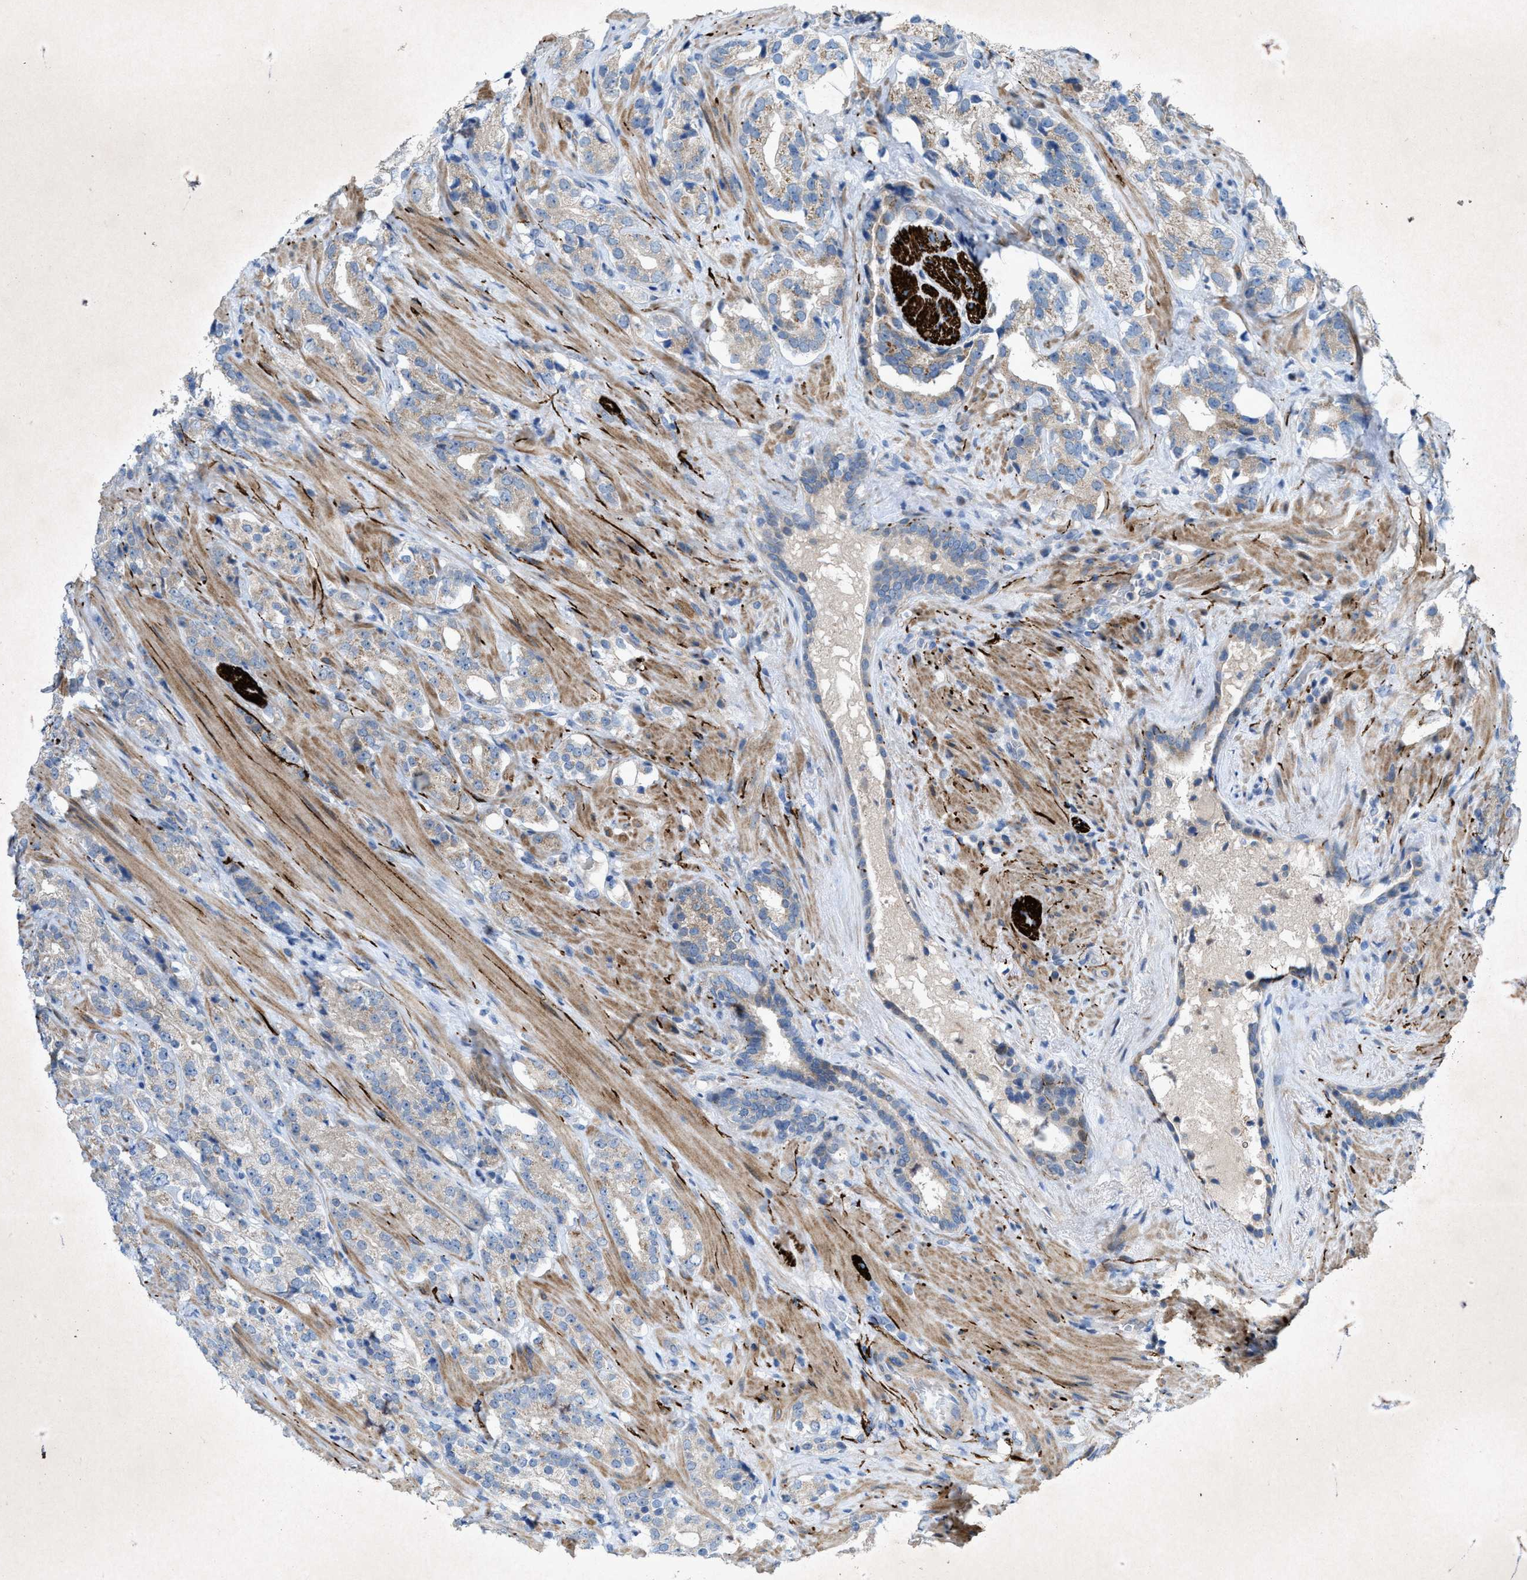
{"staining": {"intensity": "weak", "quantity": "25%-75%", "location": "cytoplasmic/membranous"}, "tissue": "prostate cancer", "cell_type": "Tumor cells", "image_type": "cancer", "snomed": [{"axis": "morphology", "description": "Adenocarcinoma, High grade"}, {"axis": "topography", "description": "Prostate"}], "caption": "Prostate cancer (high-grade adenocarcinoma) stained with a brown dye demonstrates weak cytoplasmic/membranous positive staining in approximately 25%-75% of tumor cells.", "gene": "URGCP", "patient": {"sex": "male", "age": 71}}